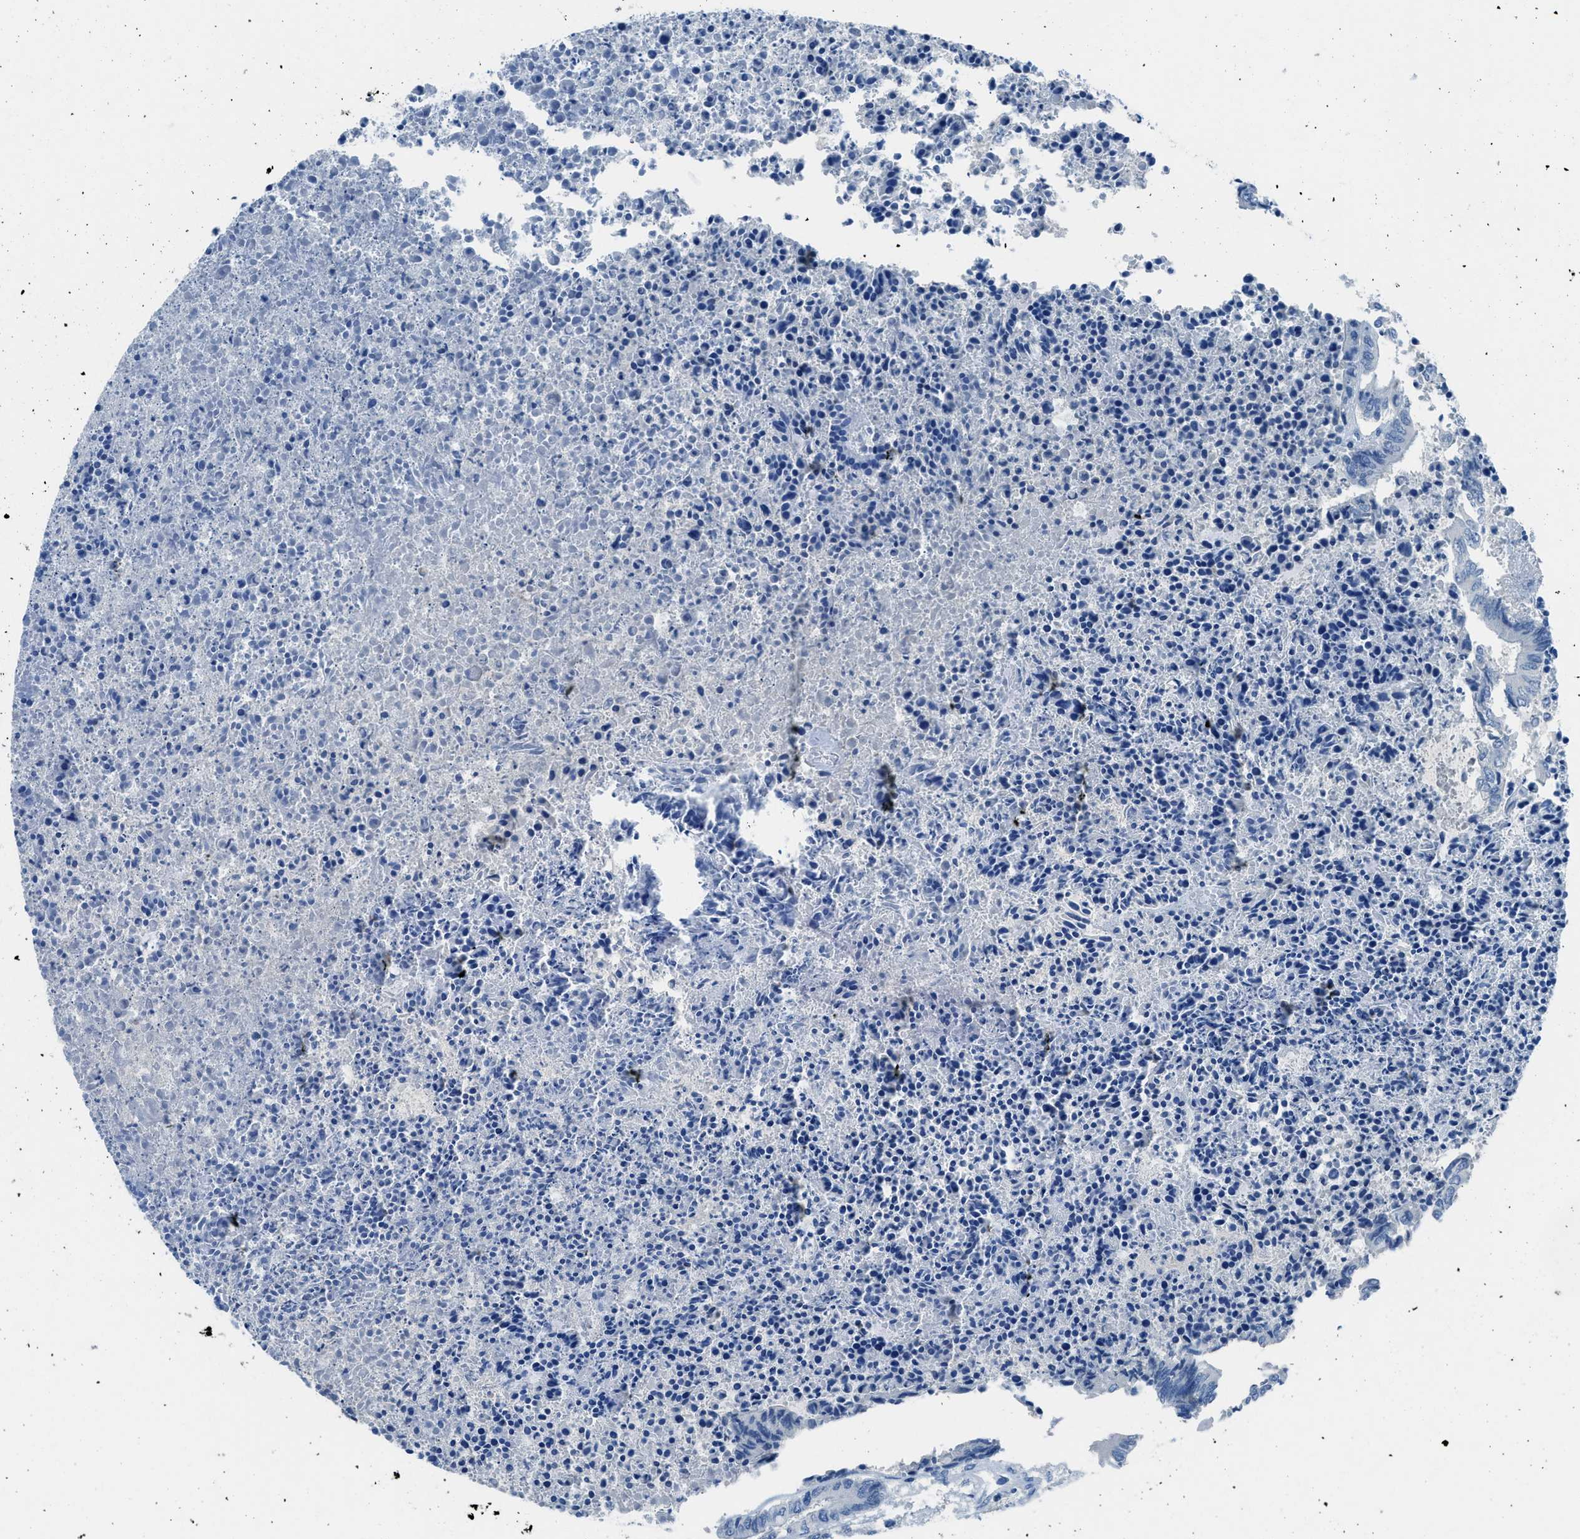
{"staining": {"intensity": "negative", "quantity": "none", "location": "none"}, "tissue": "colorectal cancer", "cell_type": "Tumor cells", "image_type": "cancer", "snomed": [{"axis": "morphology", "description": "Adenocarcinoma, NOS"}, {"axis": "topography", "description": "Rectum"}], "caption": "Immunohistochemistry (IHC) of human adenocarcinoma (colorectal) reveals no staining in tumor cells.", "gene": "ACAN", "patient": {"sex": "male", "age": 63}}